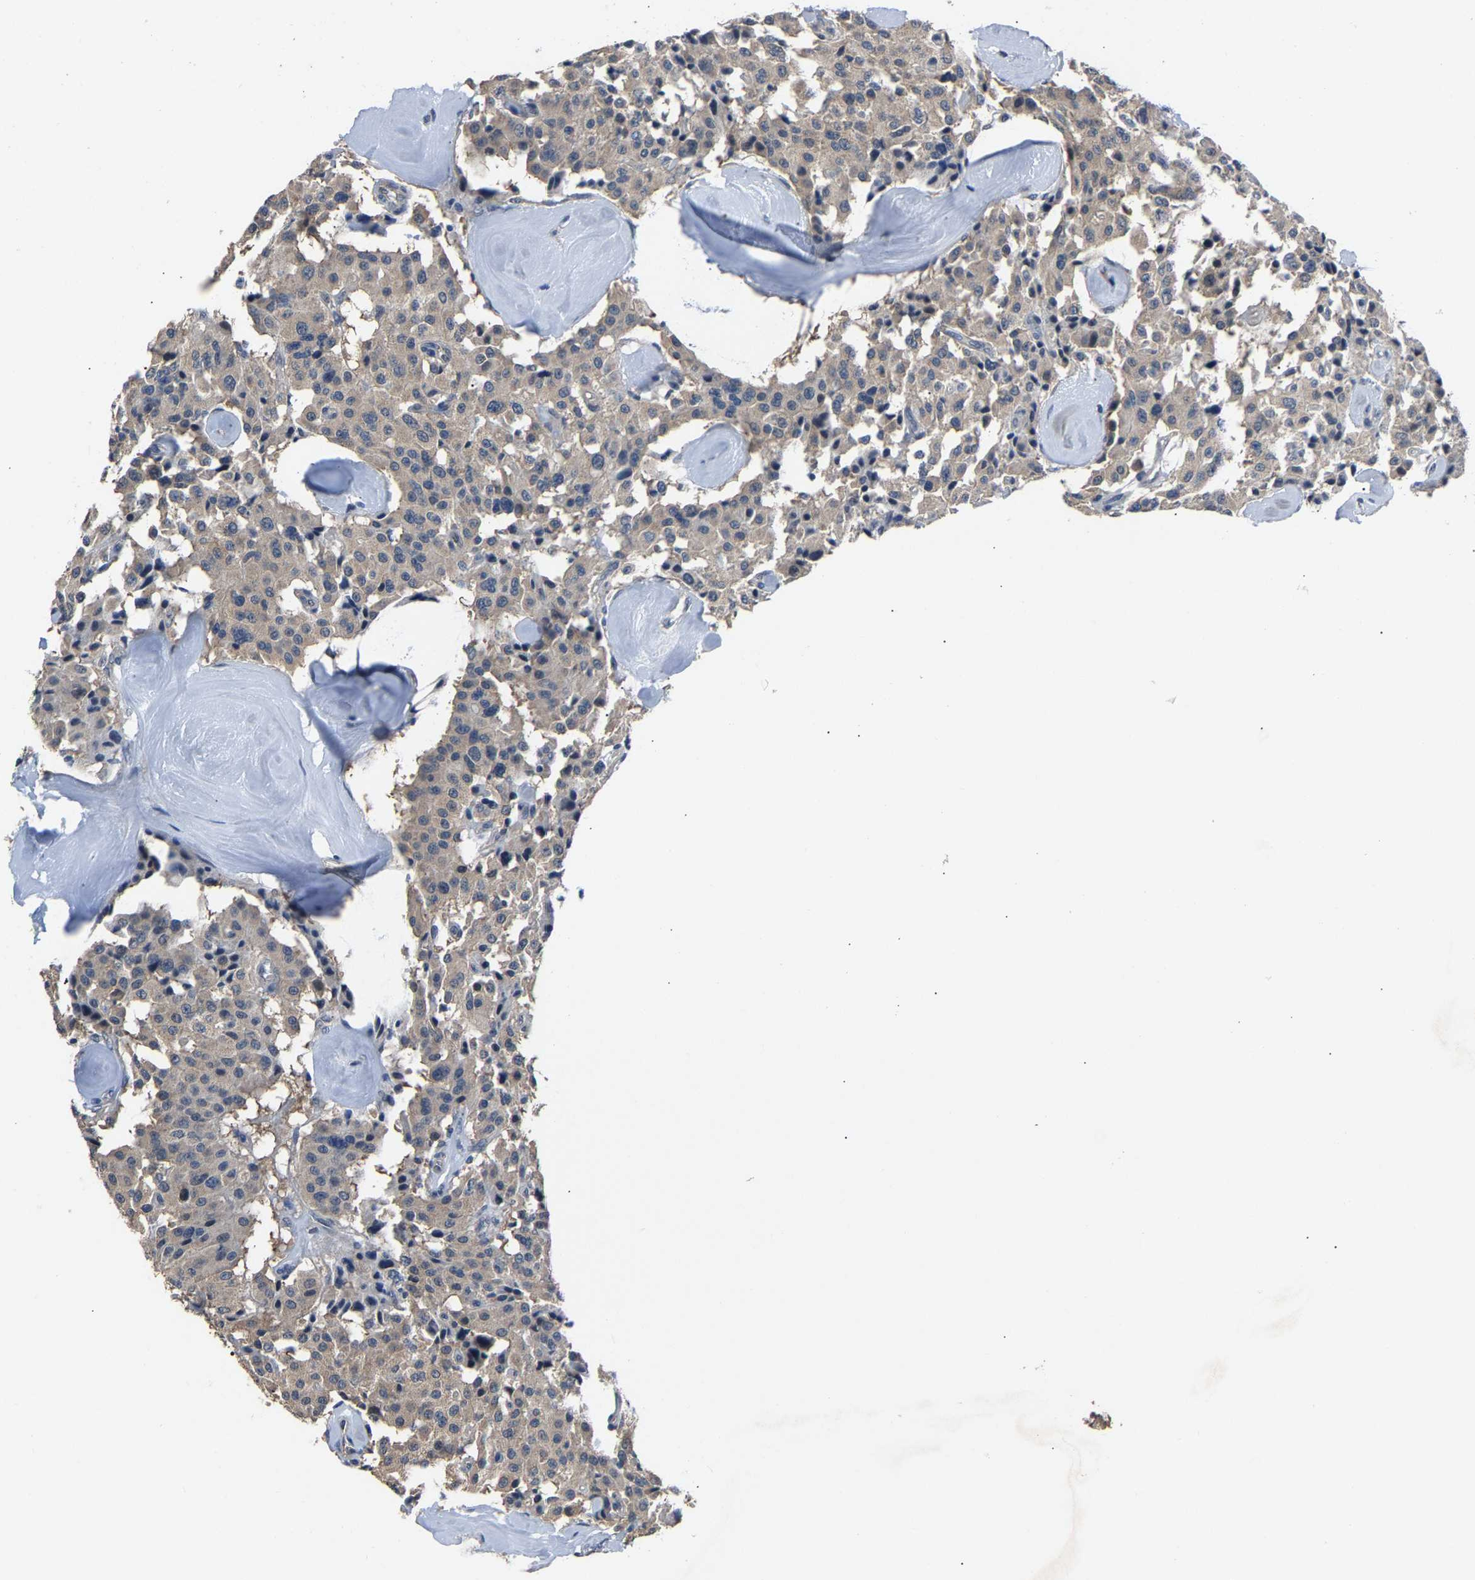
{"staining": {"intensity": "weak", "quantity": ">75%", "location": "cytoplasmic/membranous"}, "tissue": "carcinoid", "cell_type": "Tumor cells", "image_type": "cancer", "snomed": [{"axis": "morphology", "description": "Carcinoid, malignant, NOS"}, {"axis": "topography", "description": "Lung"}], "caption": "Tumor cells show low levels of weak cytoplasmic/membranous staining in approximately >75% of cells in human carcinoid.", "gene": "ABCC9", "patient": {"sex": "male", "age": 30}}